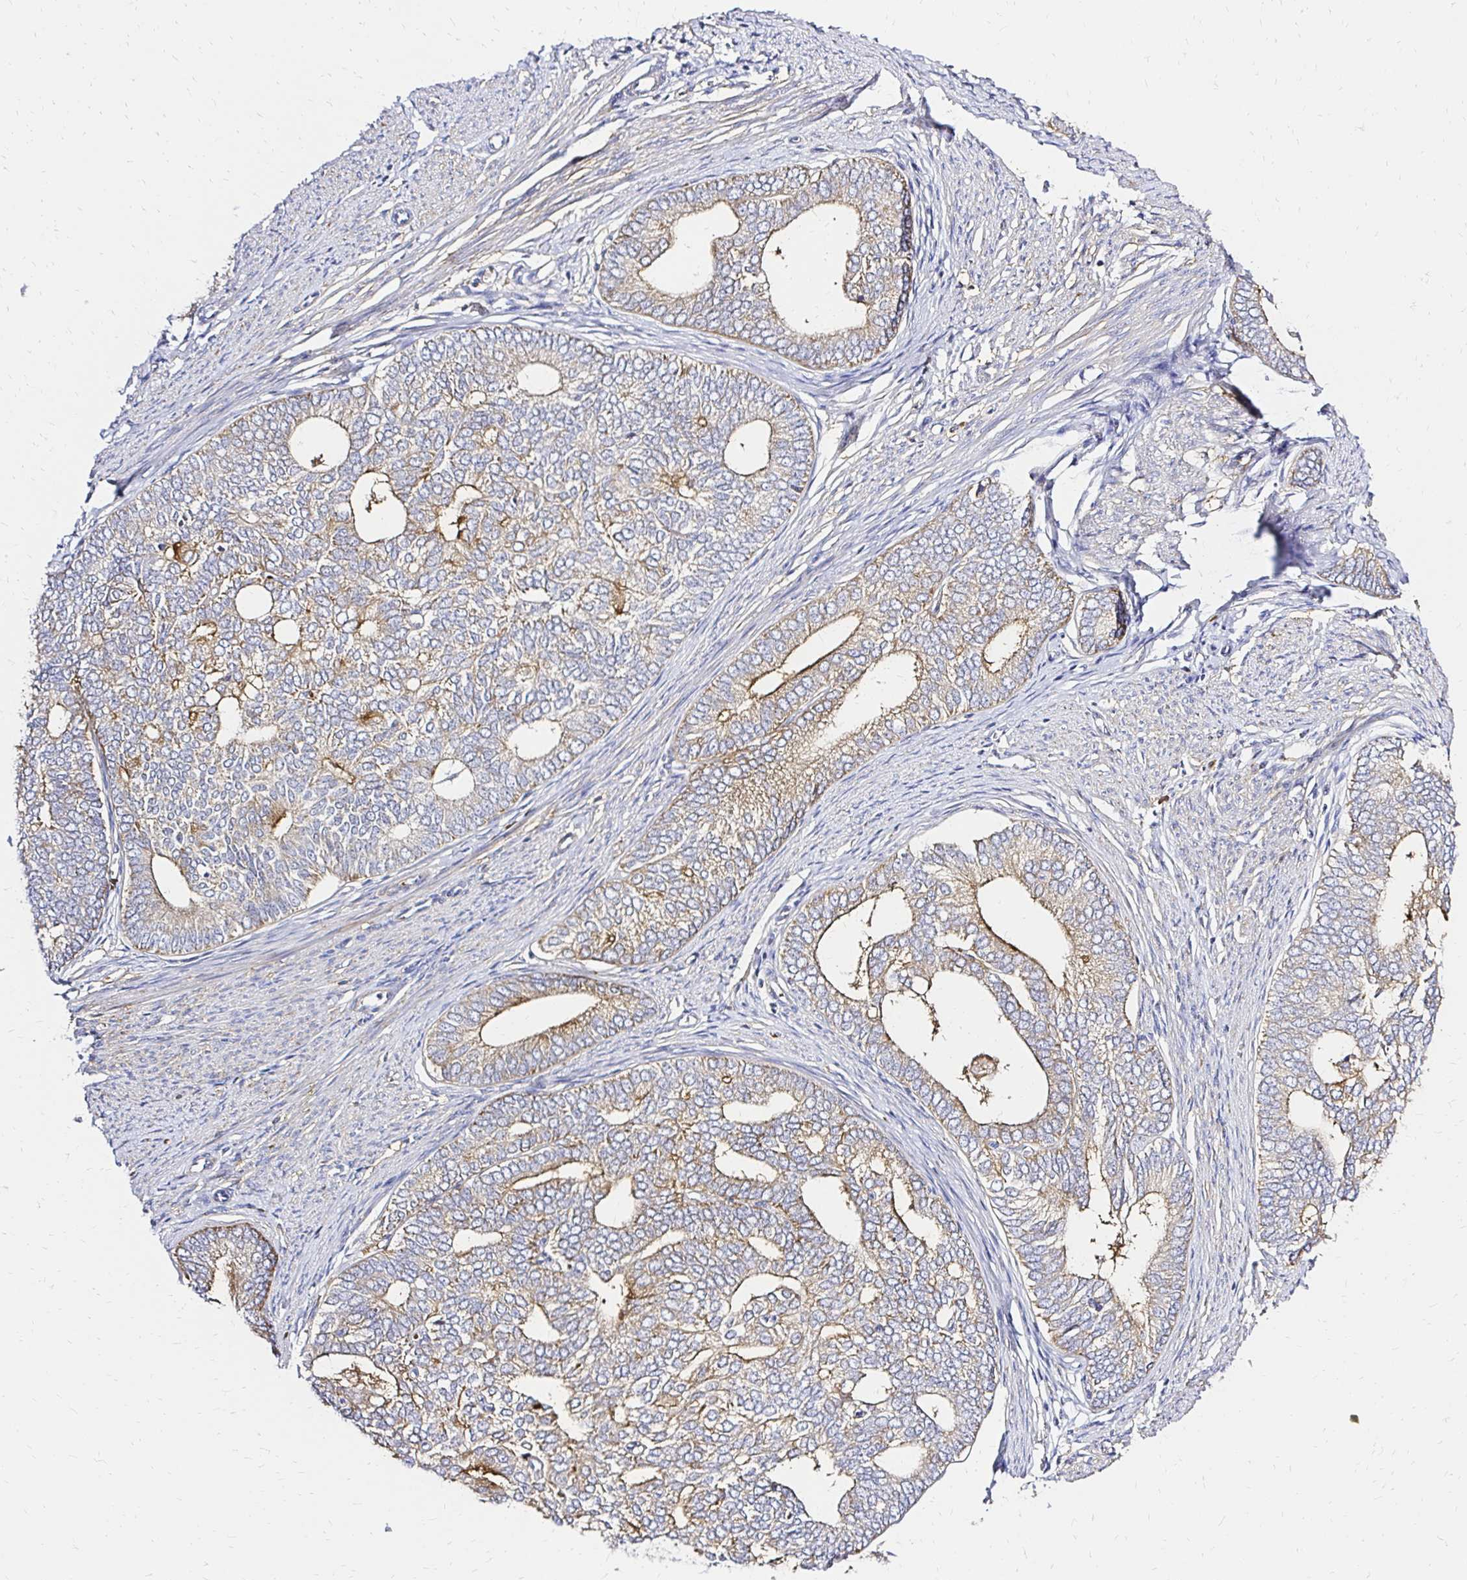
{"staining": {"intensity": "weak", "quantity": ">75%", "location": "cytoplasmic/membranous"}, "tissue": "endometrial cancer", "cell_type": "Tumor cells", "image_type": "cancer", "snomed": [{"axis": "morphology", "description": "Adenocarcinoma, NOS"}, {"axis": "topography", "description": "Endometrium"}], "caption": "This is a micrograph of immunohistochemistry staining of endometrial cancer, which shows weak positivity in the cytoplasmic/membranous of tumor cells.", "gene": "MRPL13", "patient": {"sex": "female", "age": 75}}